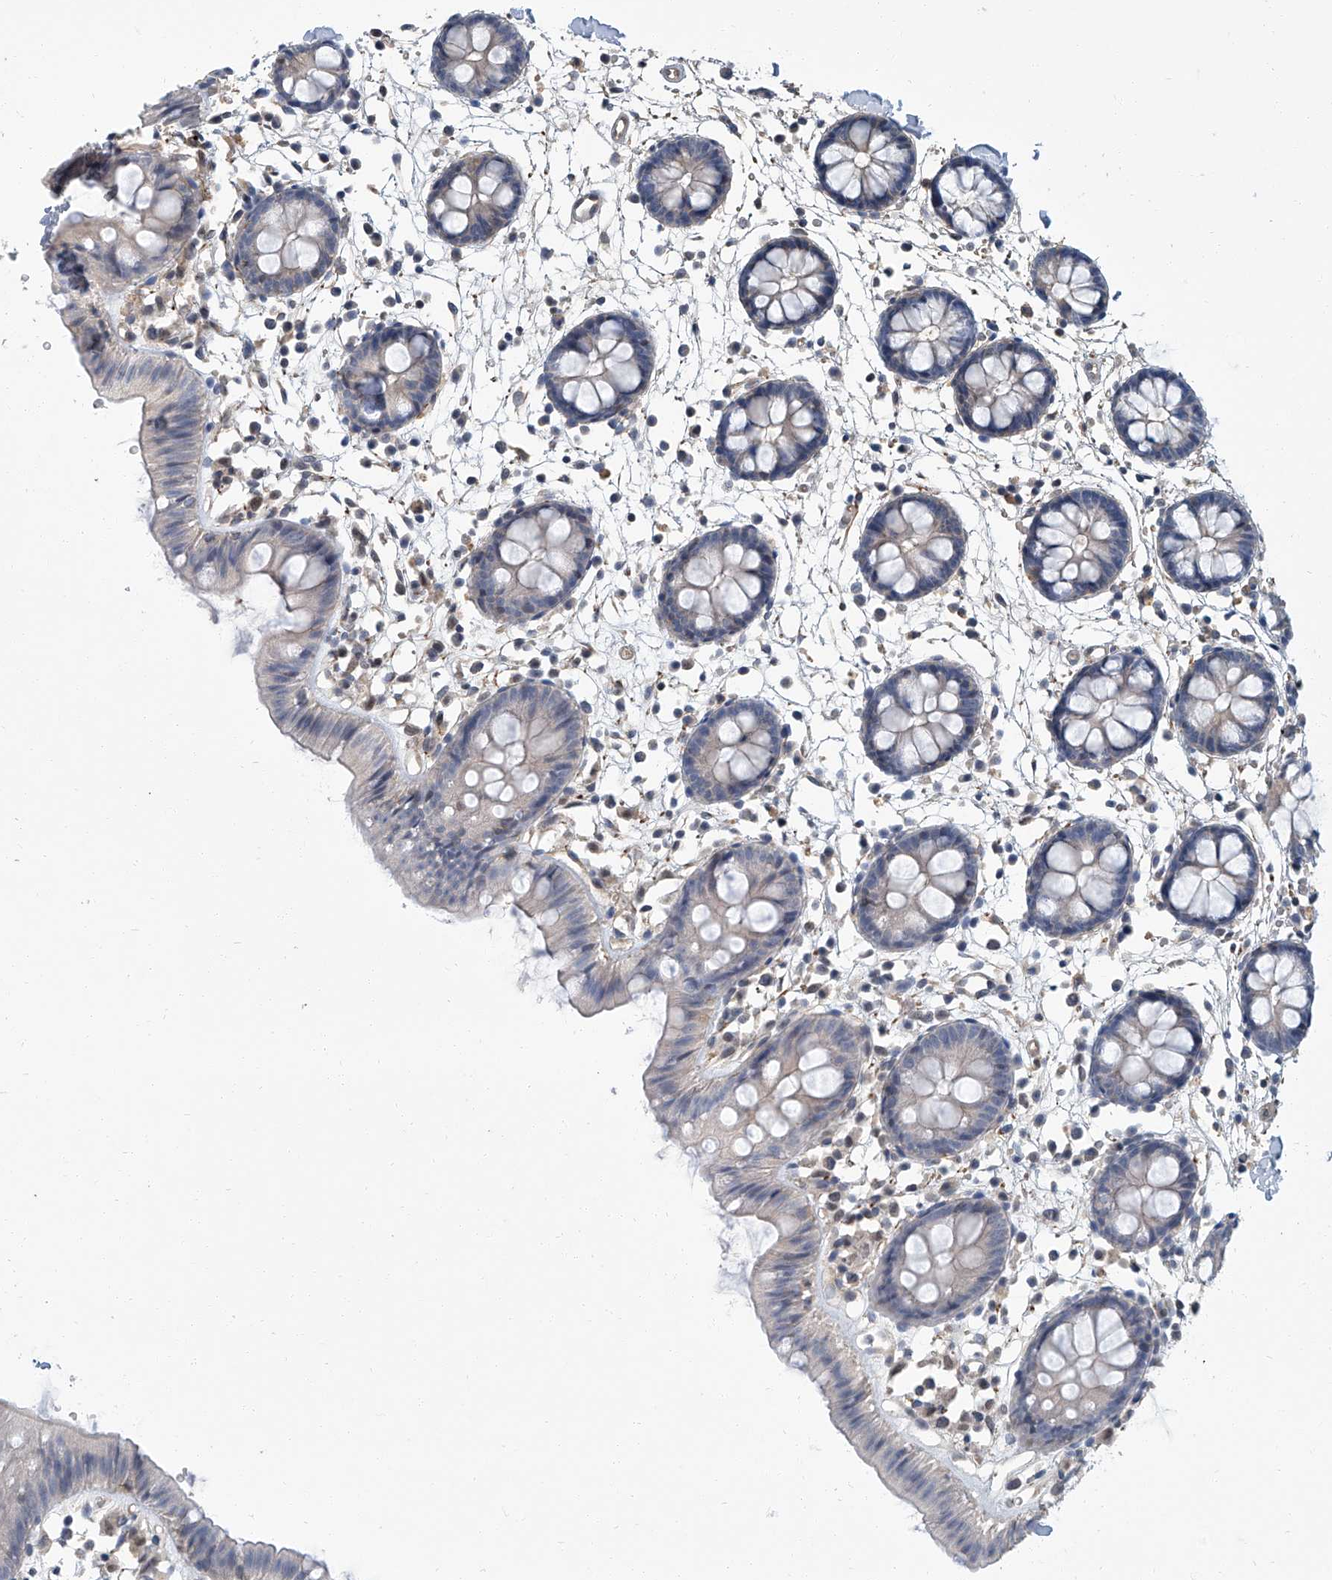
{"staining": {"intensity": "moderate", "quantity": "25%-75%", "location": "cytoplasmic/membranous"}, "tissue": "colon", "cell_type": "Endothelial cells", "image_type": "normal", "snomed": [{"axis": "morphology", "description": "Normal tissue, NOS"}, {"axis": "topography", "description": "Colon"}], "caption": "Benign colon shows moderate cytoplasmic/membranous staining in approximately 25%-75% of endothelial cells, visualized by immunohistochemistry. The staining was performed using DAB to visualize the protein expression in brown, while the nuclei were stained in blue with hematoxylin (Magnification: 20x).", "gene": "PSMB10", "patient": {"sex": "male", "age": 56}}